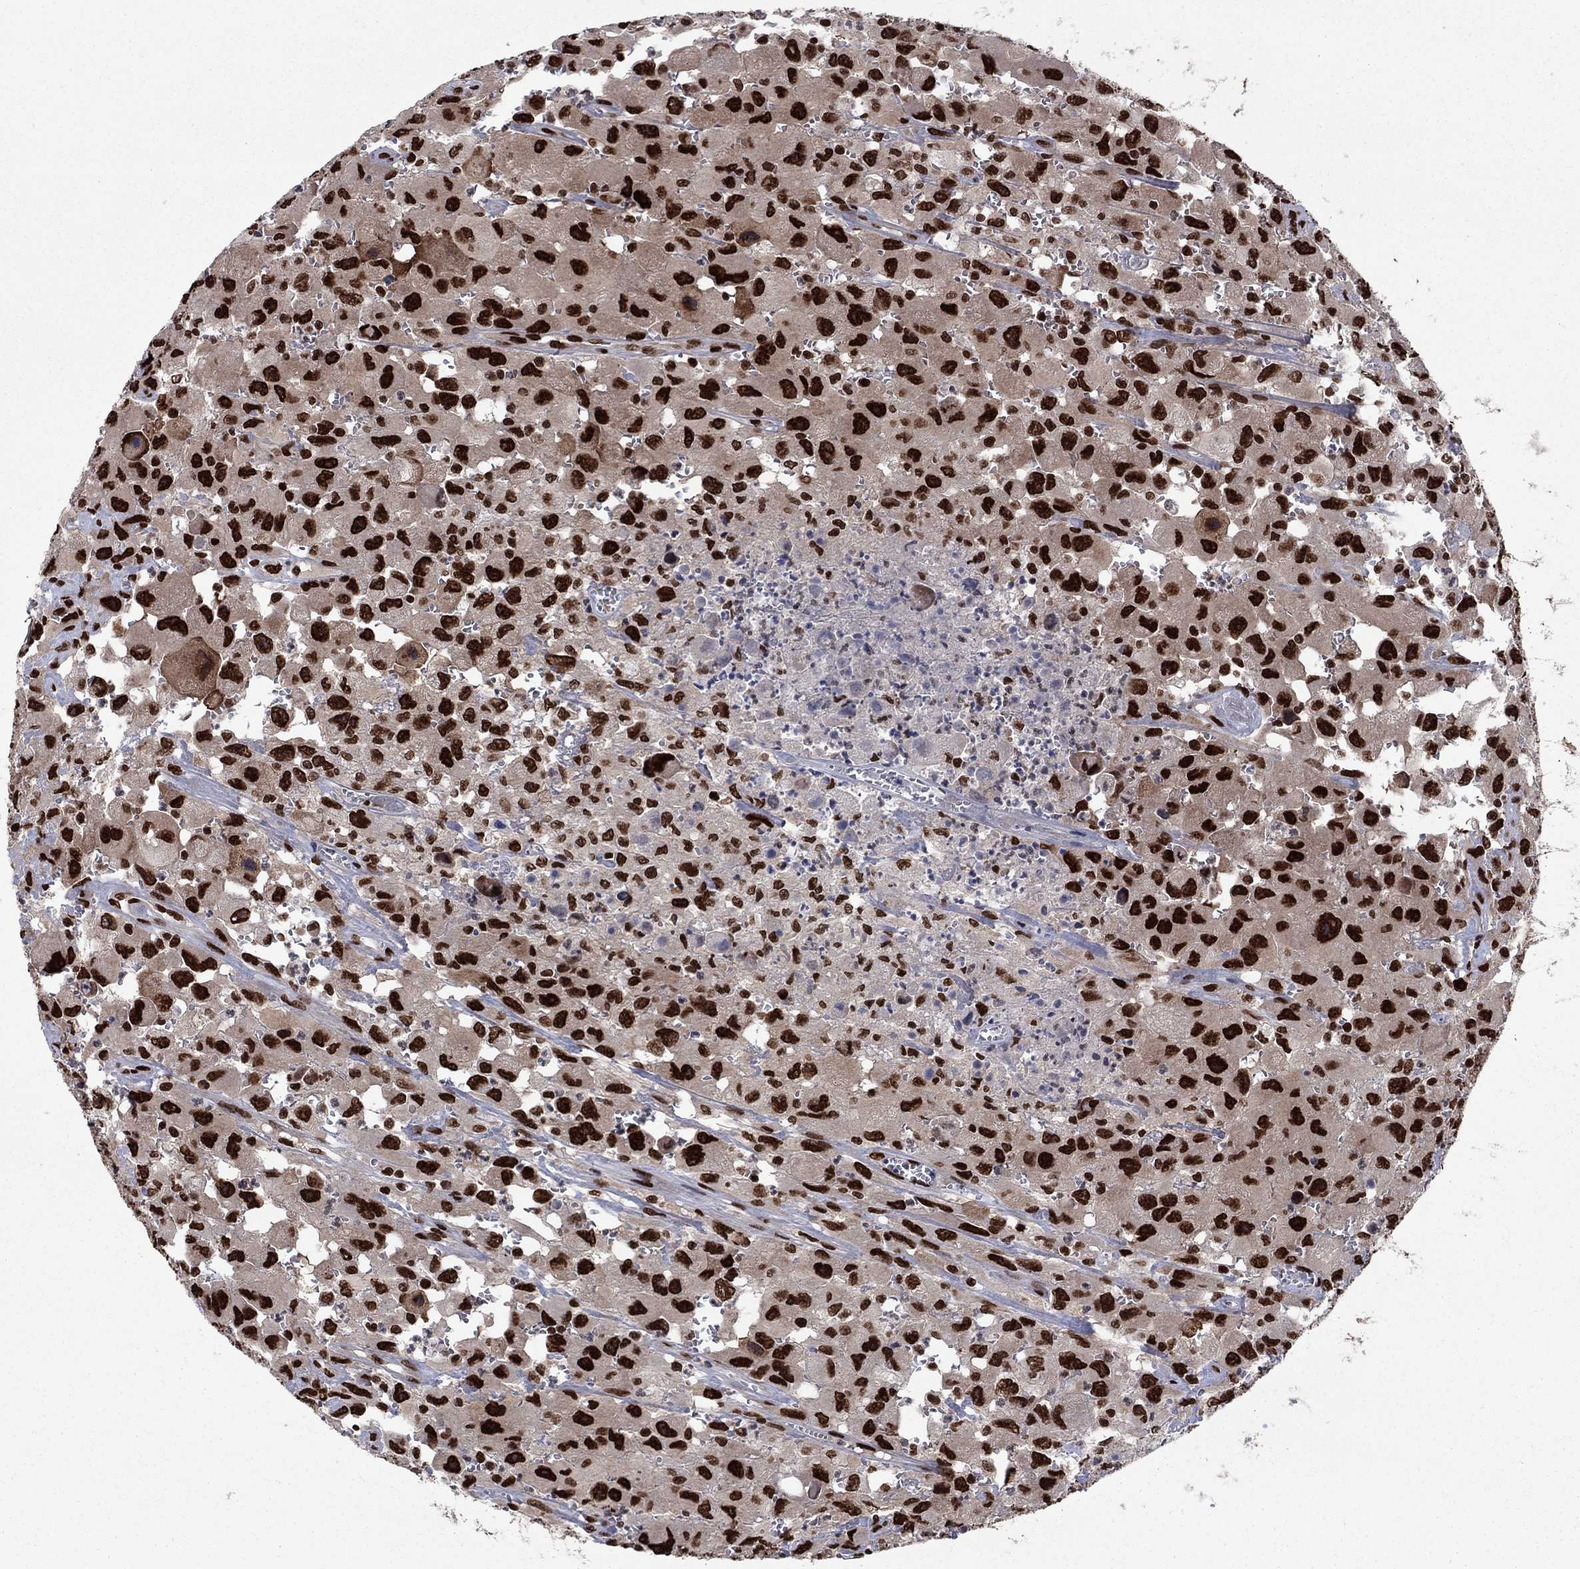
{"staining": {"intensity": "strong", "quantity": ">75%", "location": "nuclear"}, "tissue": "head and neck cancer", "cell_type": "Tumor cells", "image_type": "cancer", "snomed": [{"axis": "morphology", "description": "Squamous cell carcinoma, NOS"}, {"axis": "morphology", "description": "Squamous cell carcinoma, metastatic, NOS"}, {"axis": "topography", "description": "Oral tissue"}, {"axis": "topography", "description": "Head-Neck"}], "caption": "An IHC micrograph of neoplastic tissue is shown. Protein staining in brown shows strong nuclear positivity in head and neck cancer within tumor cells. Using DAB (3,3'-diaminobenzidine) (brown) and hematoxylin (blue) stains, captured at high magnification using brightfield microscopy.", "gene": "USP54", "patient": {"sex": "female", "age": 85}}